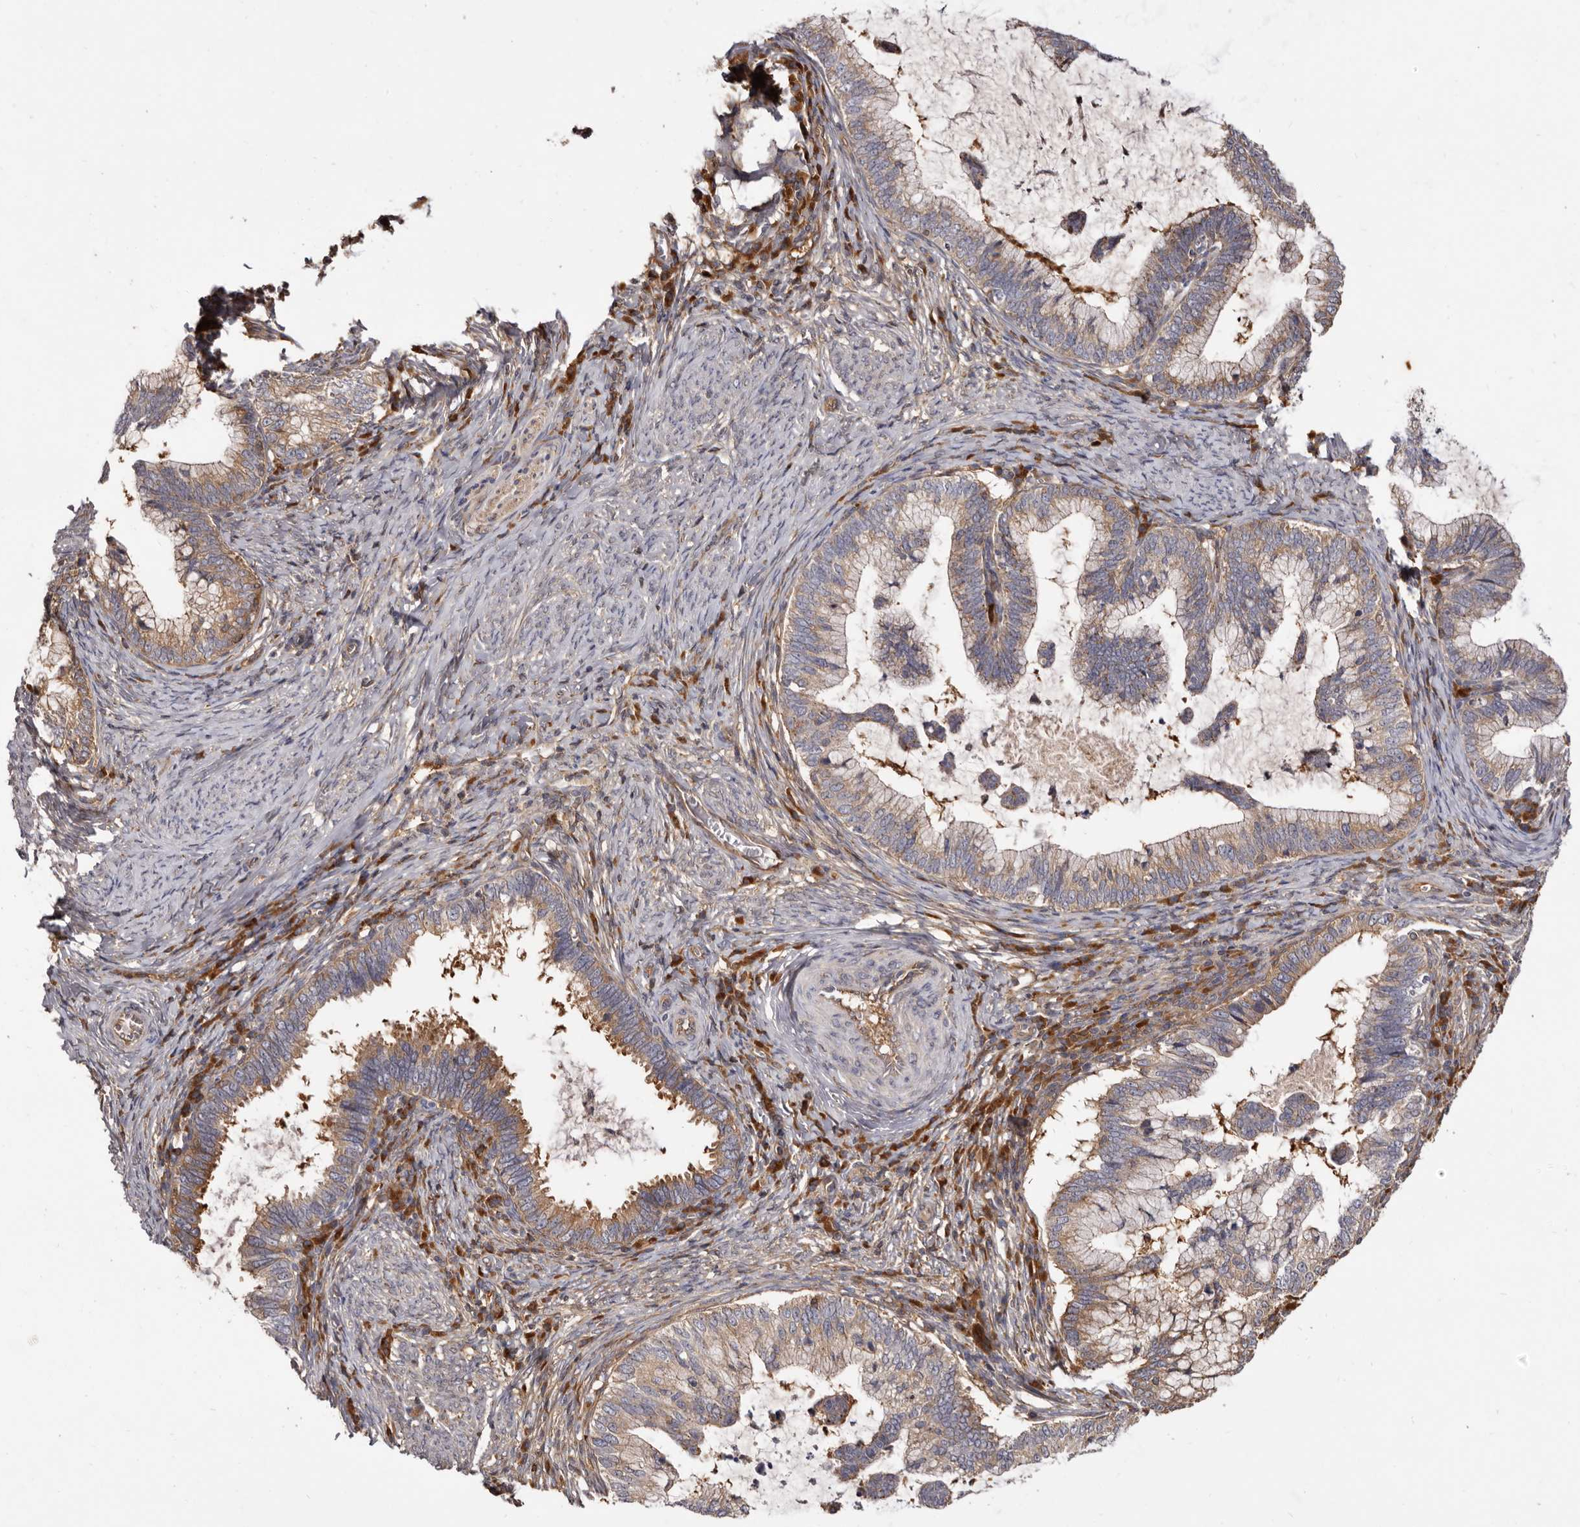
{"staining": {"intensity": "moderate", "quantity": ">75%", "location": "cytoplasmic/membranous"}, "tissue": "cervical cancer", "cell_type": "Tumor cells", "image_type": "cancer", "snomed": [{"axis": "morphology", "description": "Adenocarcinoma, NOS"}, {"axis": "topography", "description": "Cervix"}], "caption": "IHC (DAB (3,3'-diaminobenzidine)) staining of human cervical cancer (adenocarcinoma) displays moderate cytoplasmic/membranous protein staining in approximately >75% of tumor cells.", "gene": "ADAMTS20", "patient": {"sex": "female", "age": 36}}